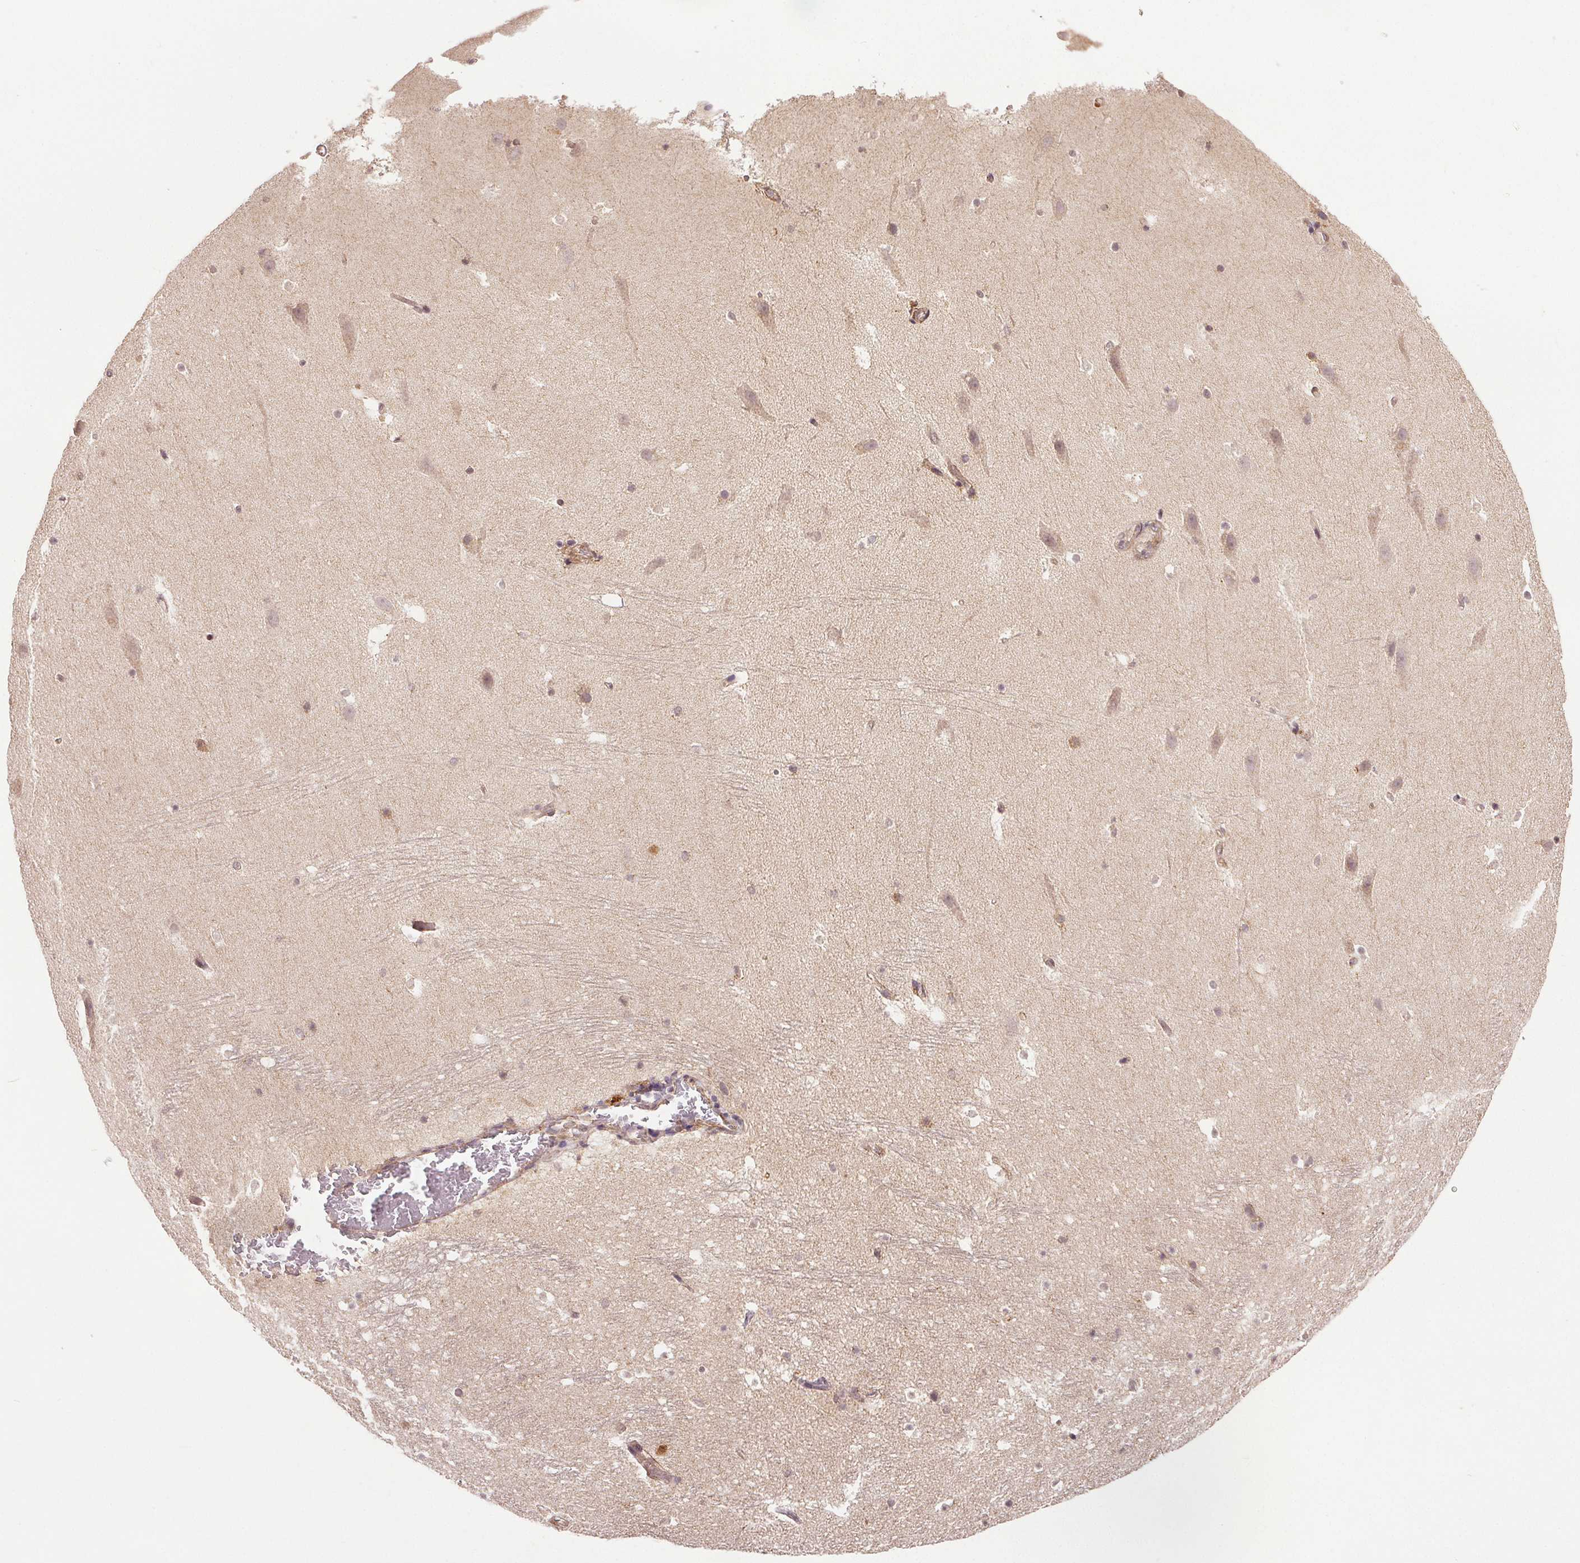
{"staining": {"intensity": "negative", "quantity": "none", "location": "none"}, "tissue": "hippocampus", "cell_type": "Glial cells", "image_type": "normal", "snomed": [{"axis": "morphology", "description": "Normal tissue, NOS"}, {"axis": "topography", "description": "Hippocampus"}], "caption": "IHC histopathology image of unremarkable human hippocampus stained for a protein (brown), which shows no positivity in glial cells. (DAB IHC, high magnification).", "gene": "EPHB3", "patient": {"sex": "male", "age": 26}}